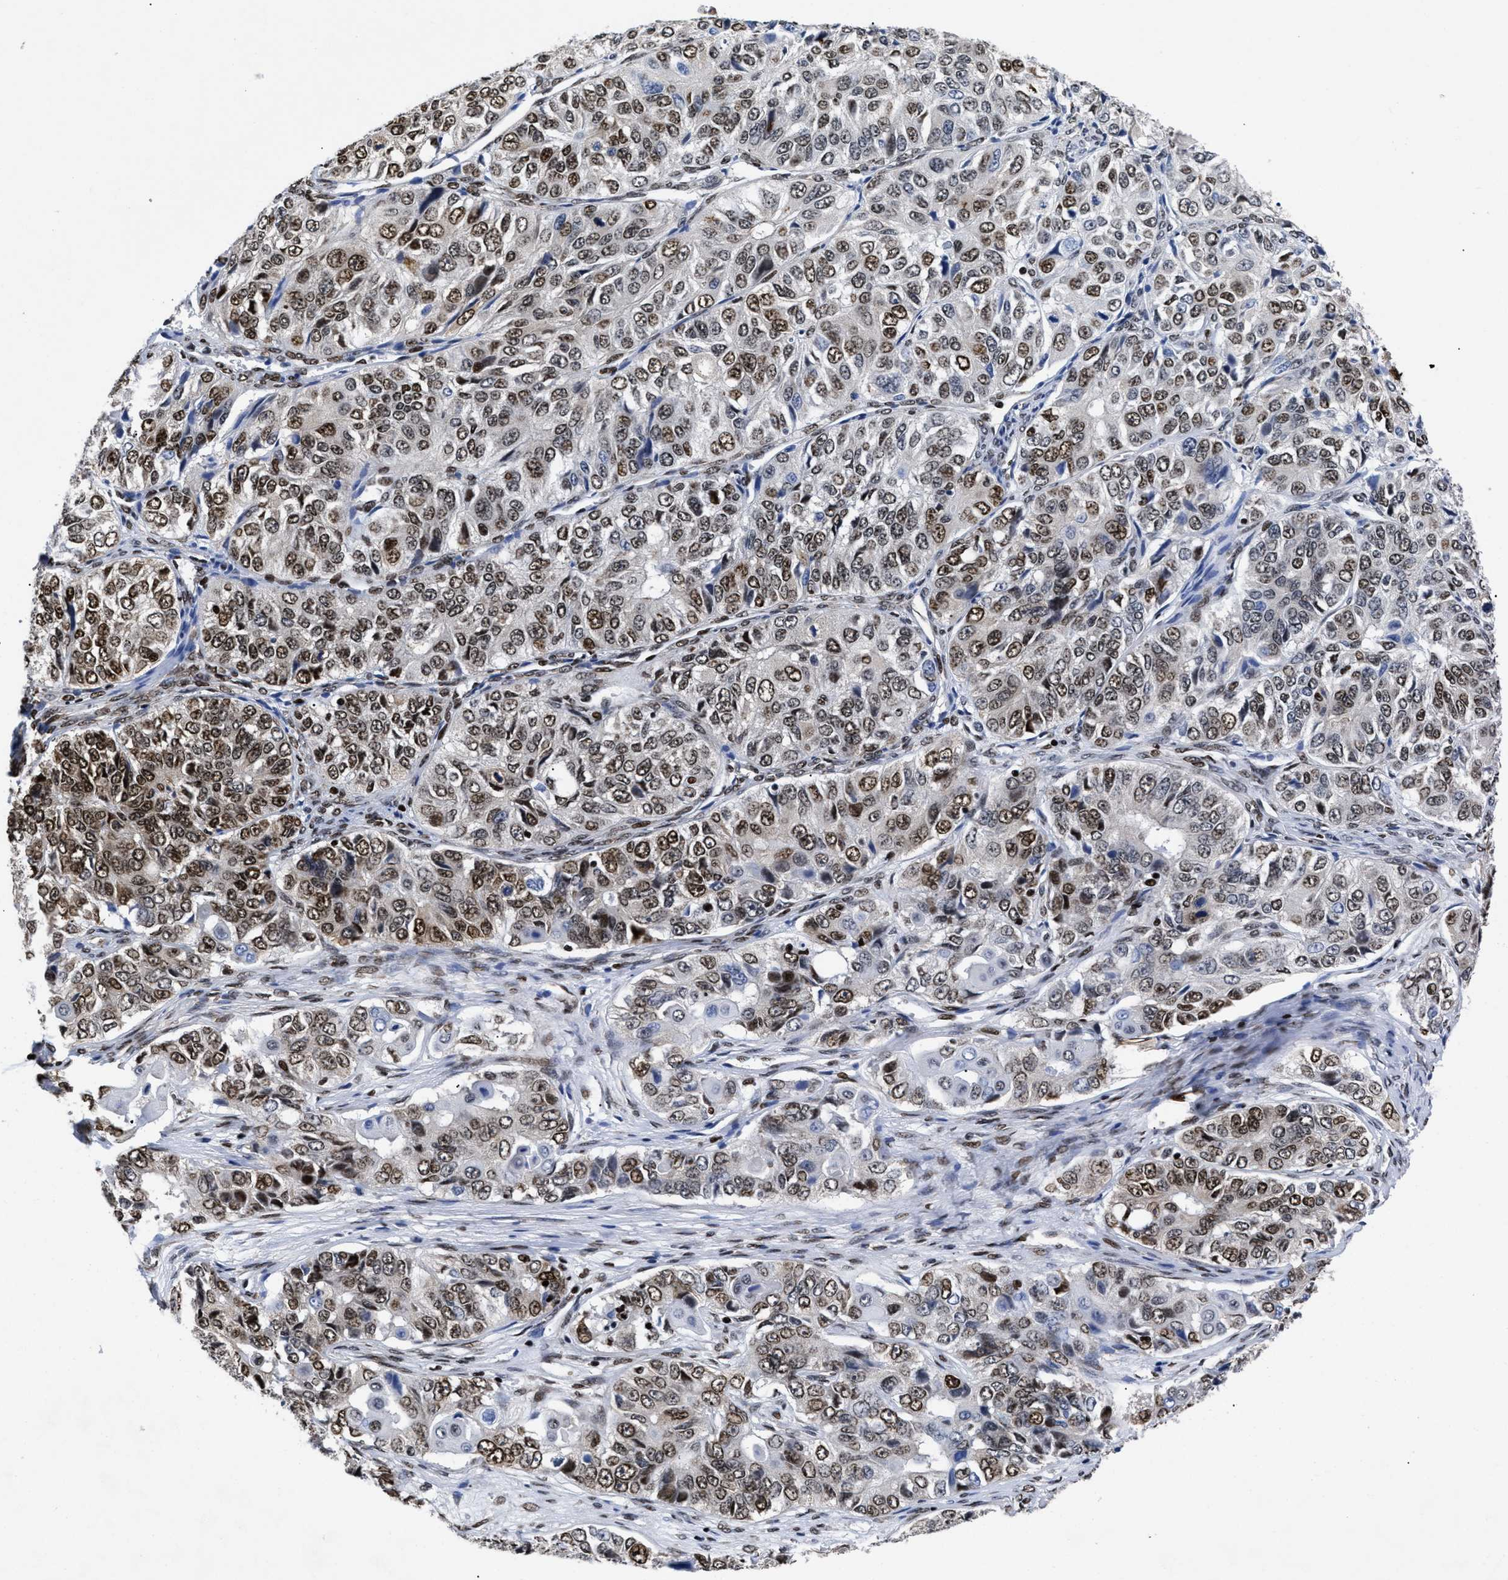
{"staining": {"intensity": "moderate", "quantity": "25%-75%", "location": "nuclear"}, "tissue": "ovarian cancer", "cell_type": "Tumor cells", "image_type": "cancer", "snomed": [{"axis": "morphology", "description": "Carcinoma, endometroid"}, {"axis": "topography", "description": "Ovary"}], "caption": "Tumor cells demonstrate medium levels of moderate nuclear positivity in about 25%-75% of cells in human ovarian cancer (endometroid carcinoma).", "gene": "CALHM3", "patient": {"sex": "female", "age": 51}}